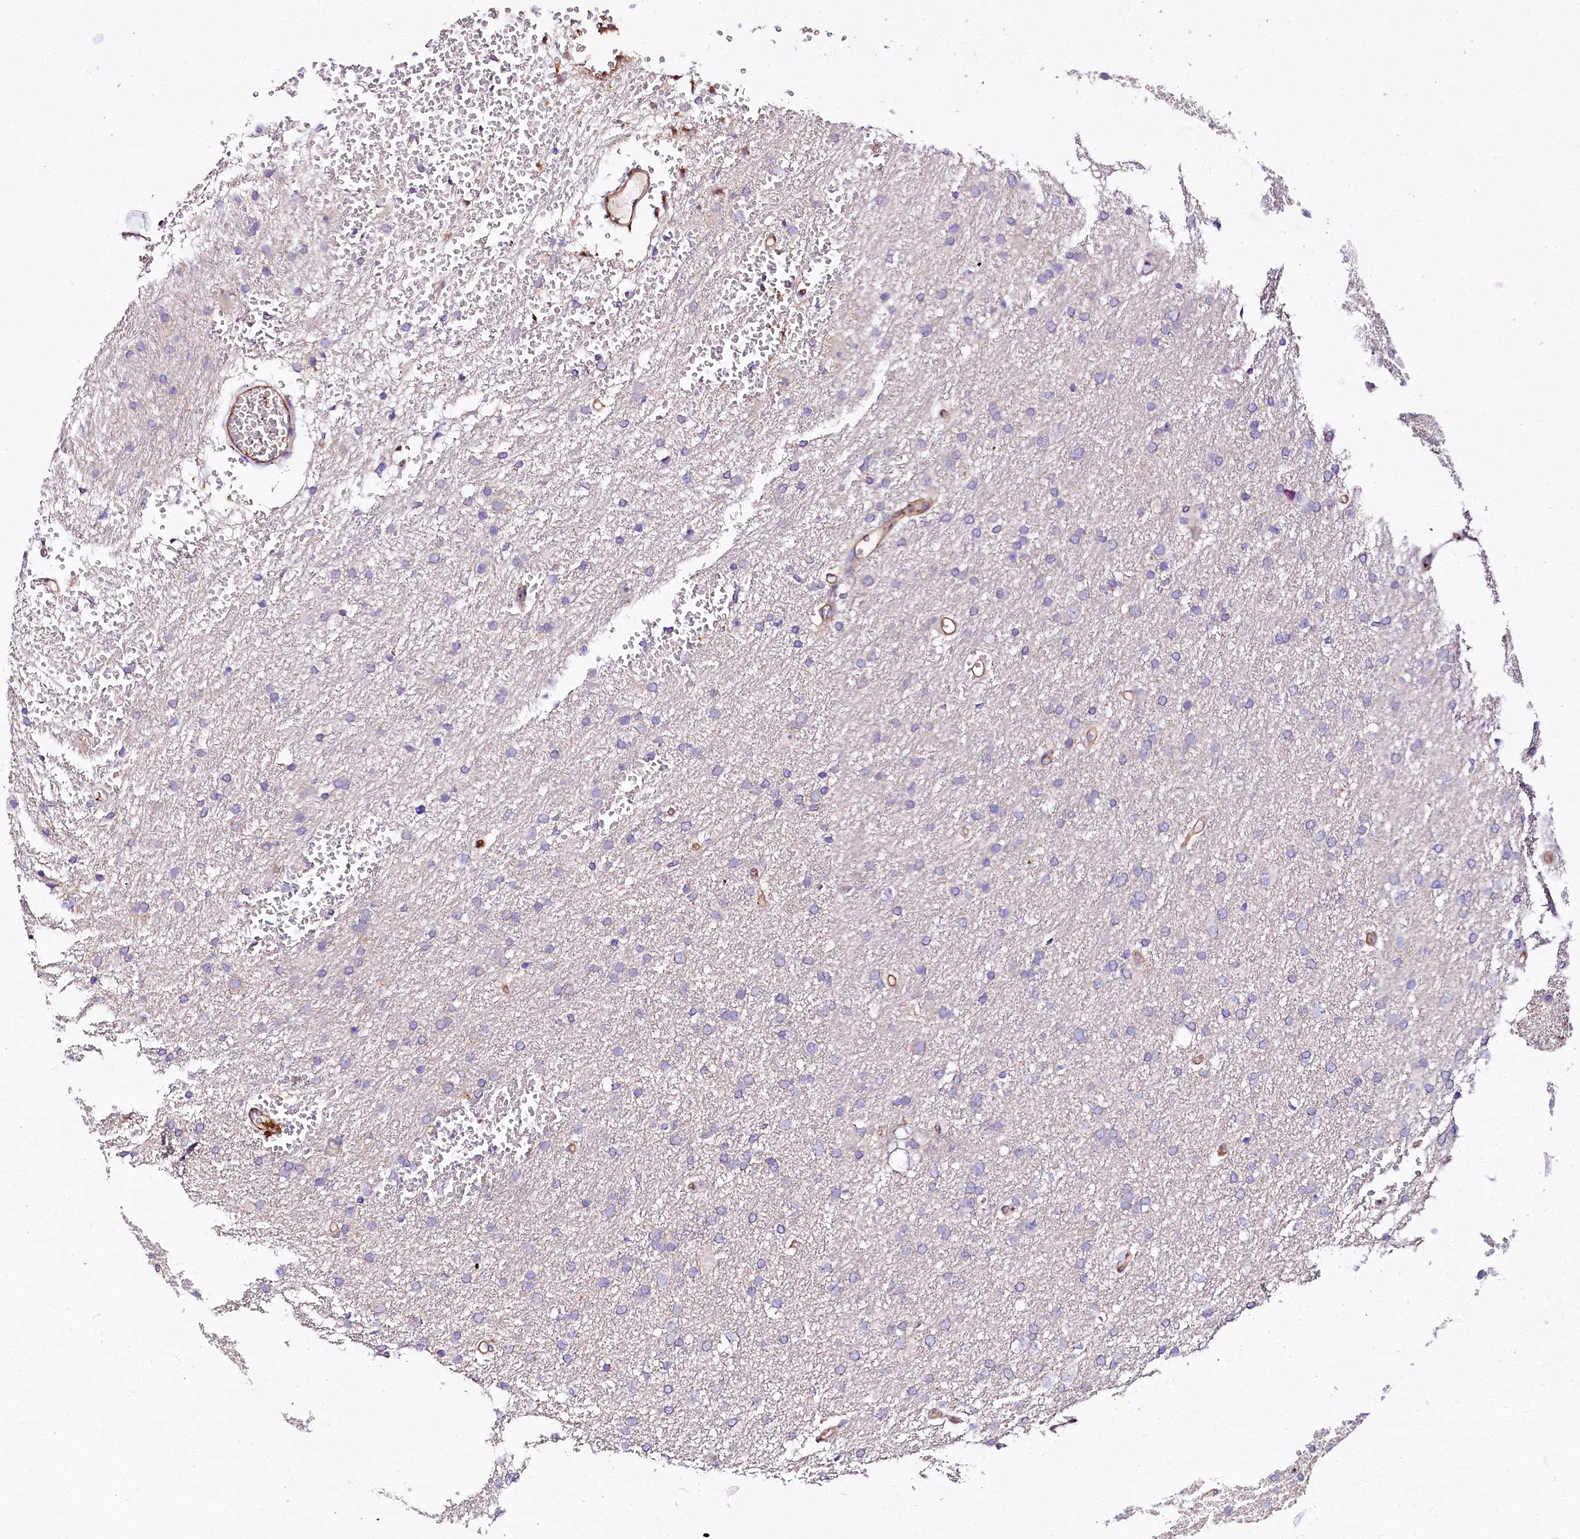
{"staining": {"intensity": "negative", "quantity": "none", "location": "none"}, "tissue": "glioma", "cell_type": "Tumor cells", "image_type": "cancer", "snomed": [{"axis": "morphology", "description": "Glioma, malignant, High grade"}, {"axis": "topography", "description": "Cerebral cortex"}], "caption": "Image shows no protein positivity in tumor cells of malignant glioma (high-grade) tissue. The staining was performed using DAB to visualize the protein expression in brown, while the nuclei were stained in blue with hematoxylin (Magnification: 20x).", "gene": "FCHSD2", "patient": {"sex": "female", "age": 36}}